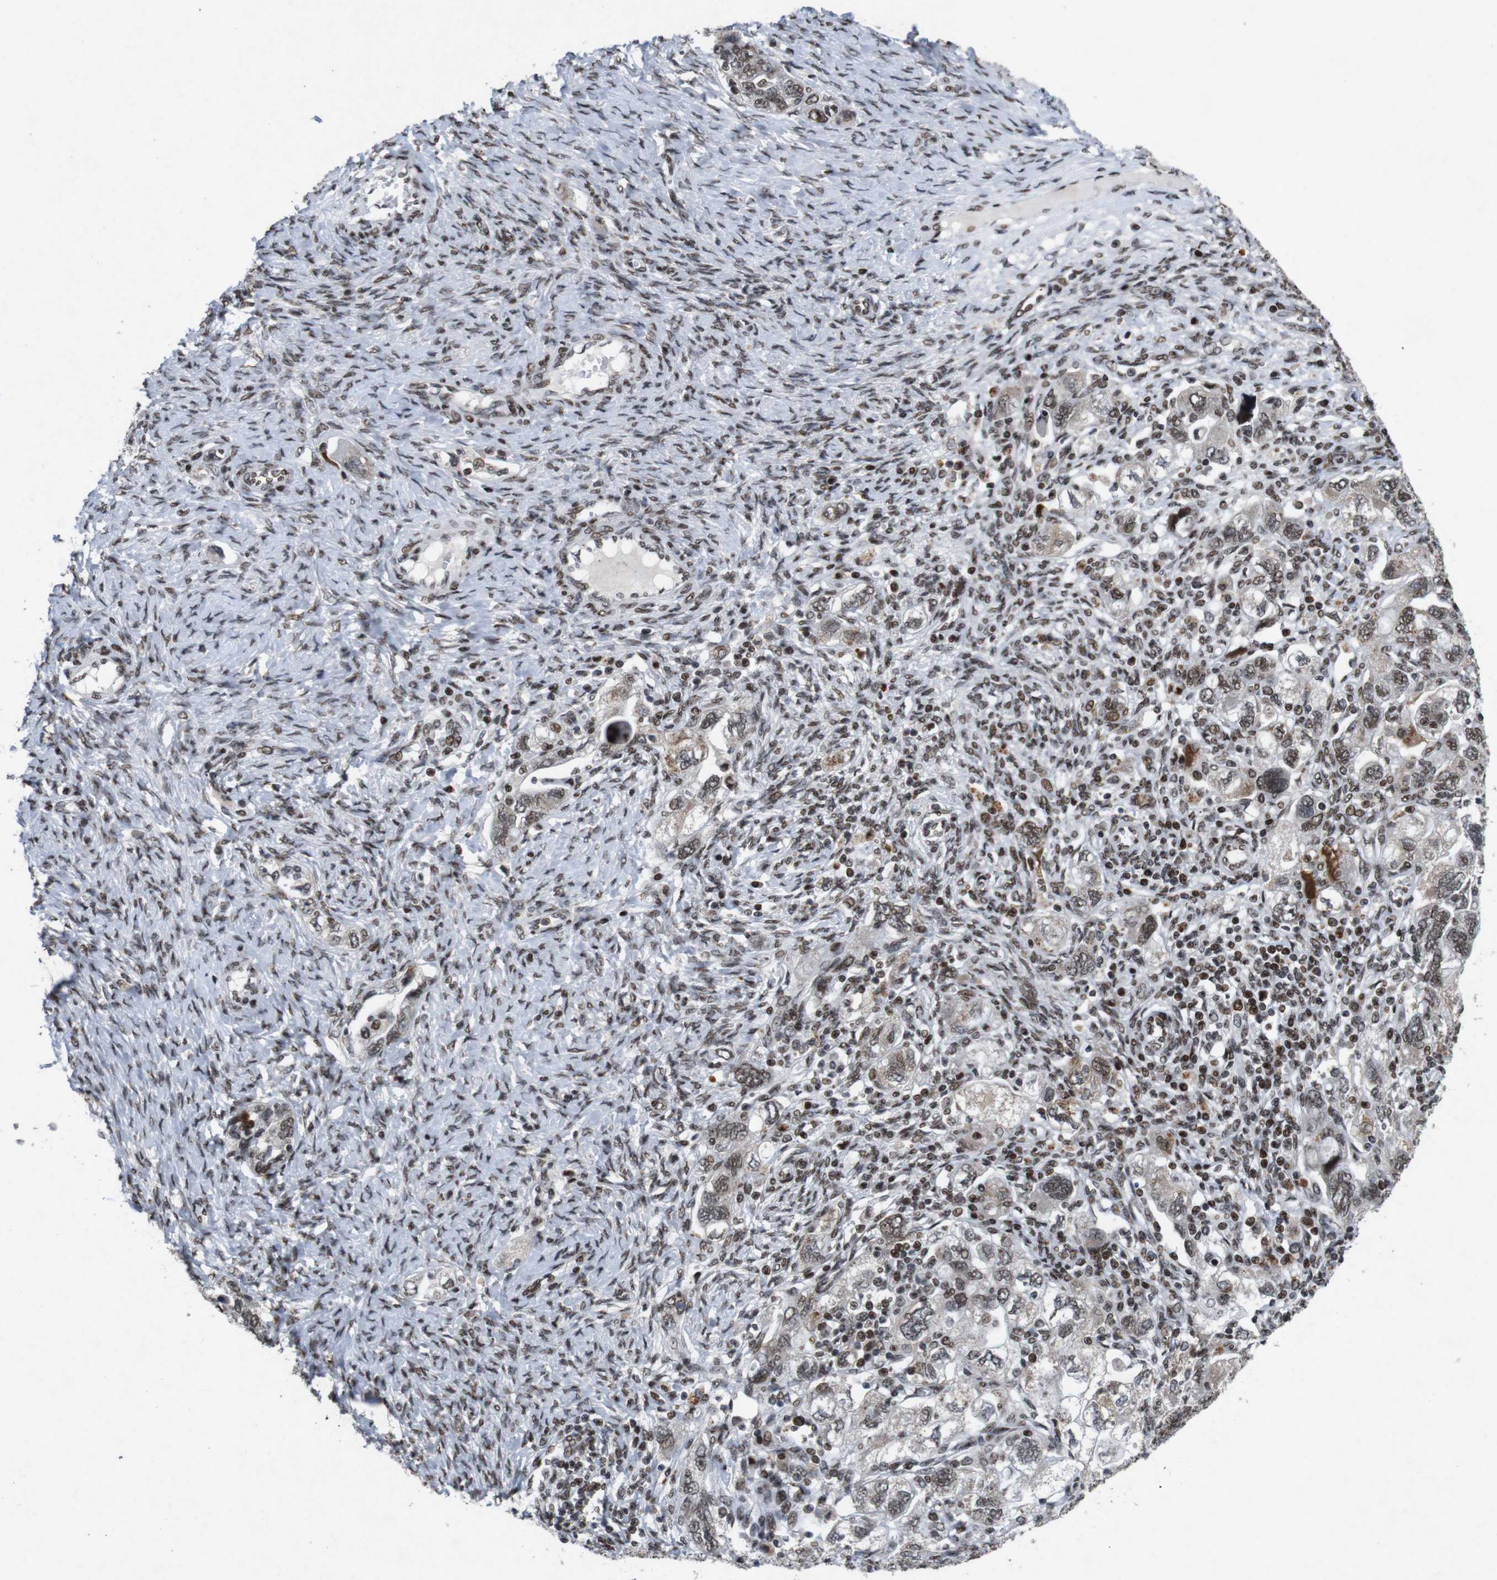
{"staining": {"intensity": "moderate", "quantity": ">75%", "location": "nuclear"}, "tissue": "ovarian cancer", "cell_type": "Tumor cells", "image_type": "cancer", "snomed": [{"axis": "morphology", "description": "Carcinoma, NOS"}, {"axis": "morphology", "description": "Cystadenocarcinoma, serous, NOS"}, {"axis": "topography", "description": "Ovary"}], "caption": "Immunohistochemical staining of human ovarian serous cystadenocarcinoma shows medium levels of moderate nuclear positivity in approximately >75% of tumor cells. The protein is shown in brown color, while the nuclei are stained blue.", "gene": "MAGEH1", "patient": {"sex": "female", "age": 69}}